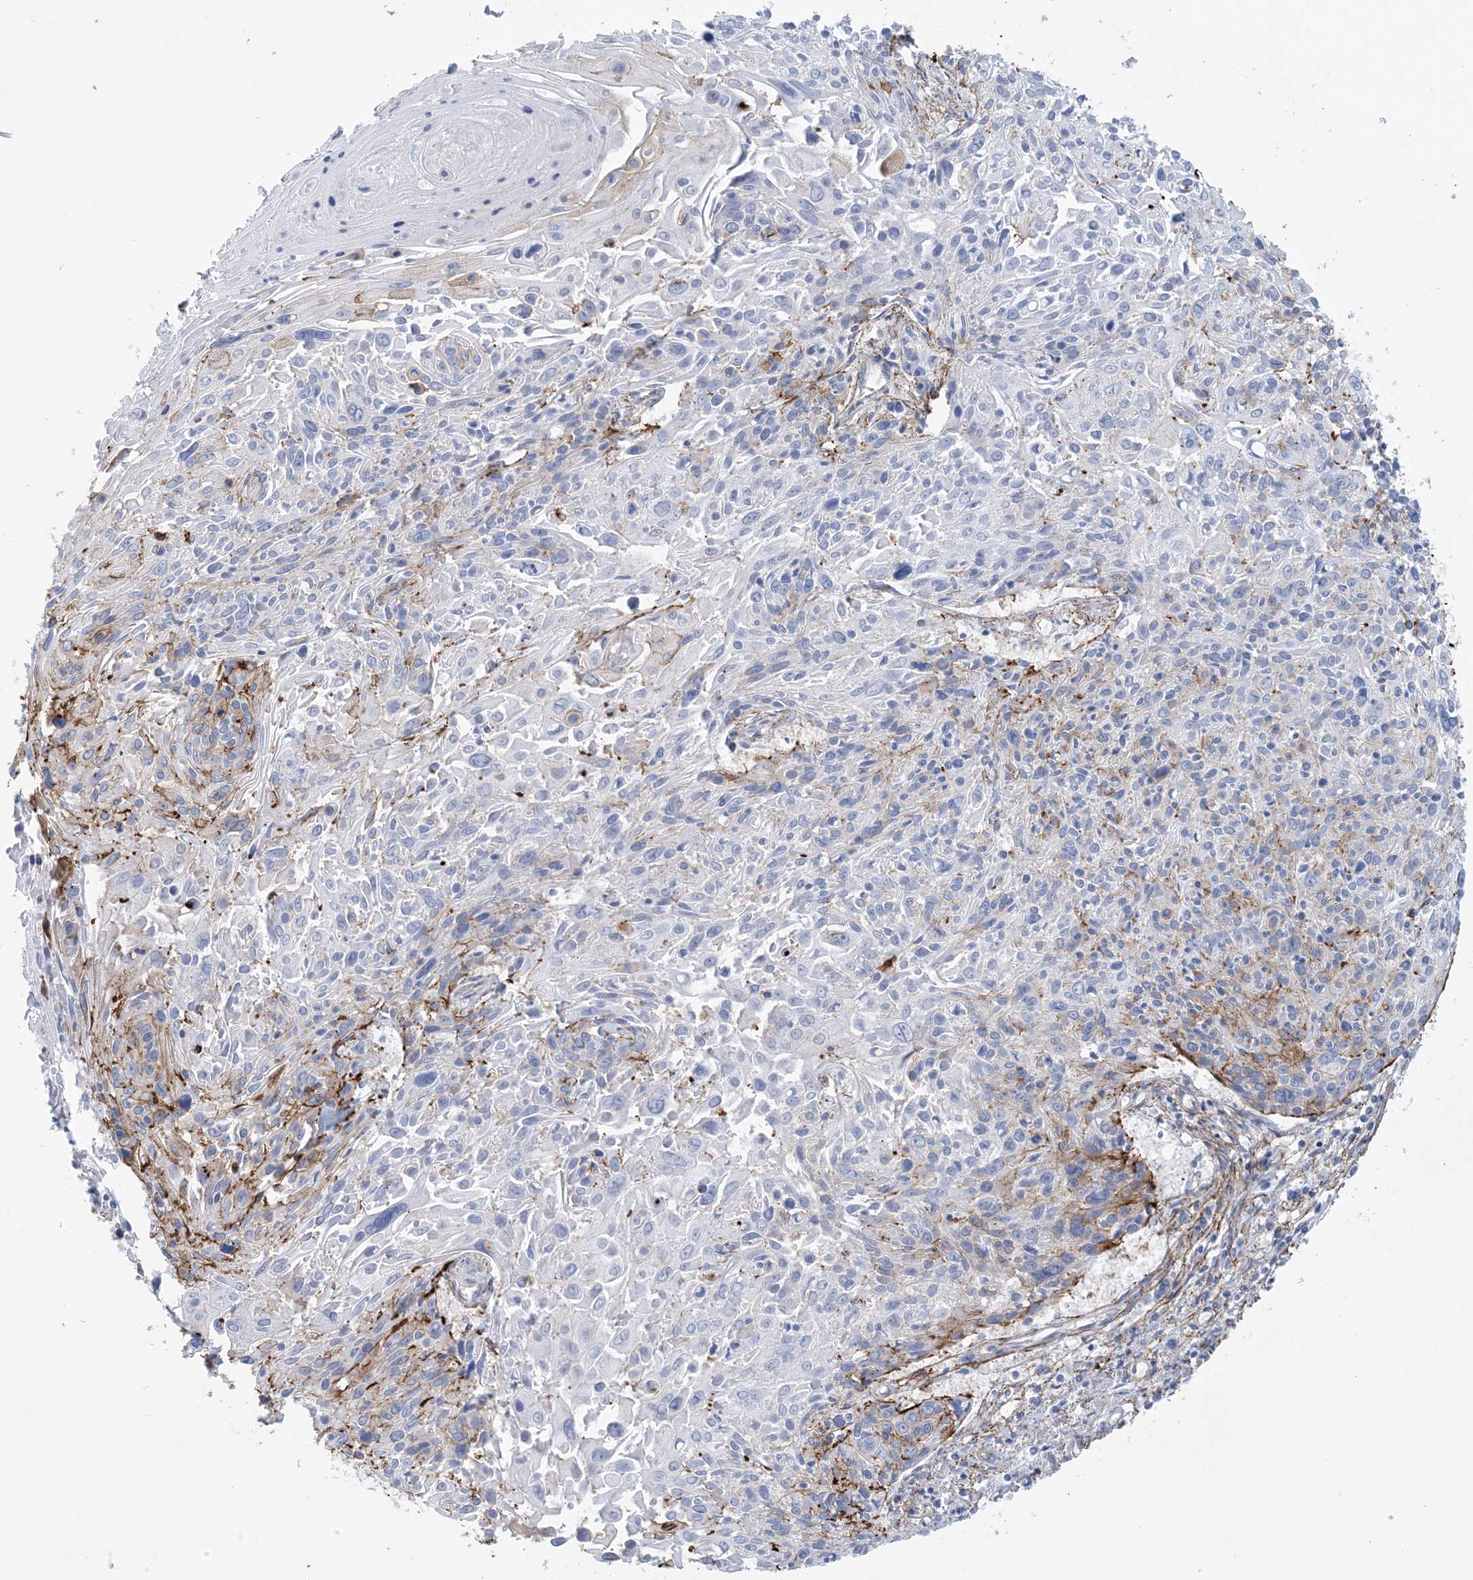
{"staining": {"intensity": "strong", "quantity": "25%-75%", "location": "cytoplasmic/membranous"}, "tissue": "cervical cancer", "cell_type": "Tumor cells", "image_type": "cancer", "snomed": [{"axis": "morphology", "description": "Squamous cell carcinoma, NOS"}, {"axis": "topography", "description": "Cervix"}], "caption": "A histopathology image of squamous cell carcinoma (cervical) stained for a protein shows strong cytoplasmic/membranous brown staining in tumor cells.", "gene": "SHANK1", "patient": {"sex": "female", "age": 51}}